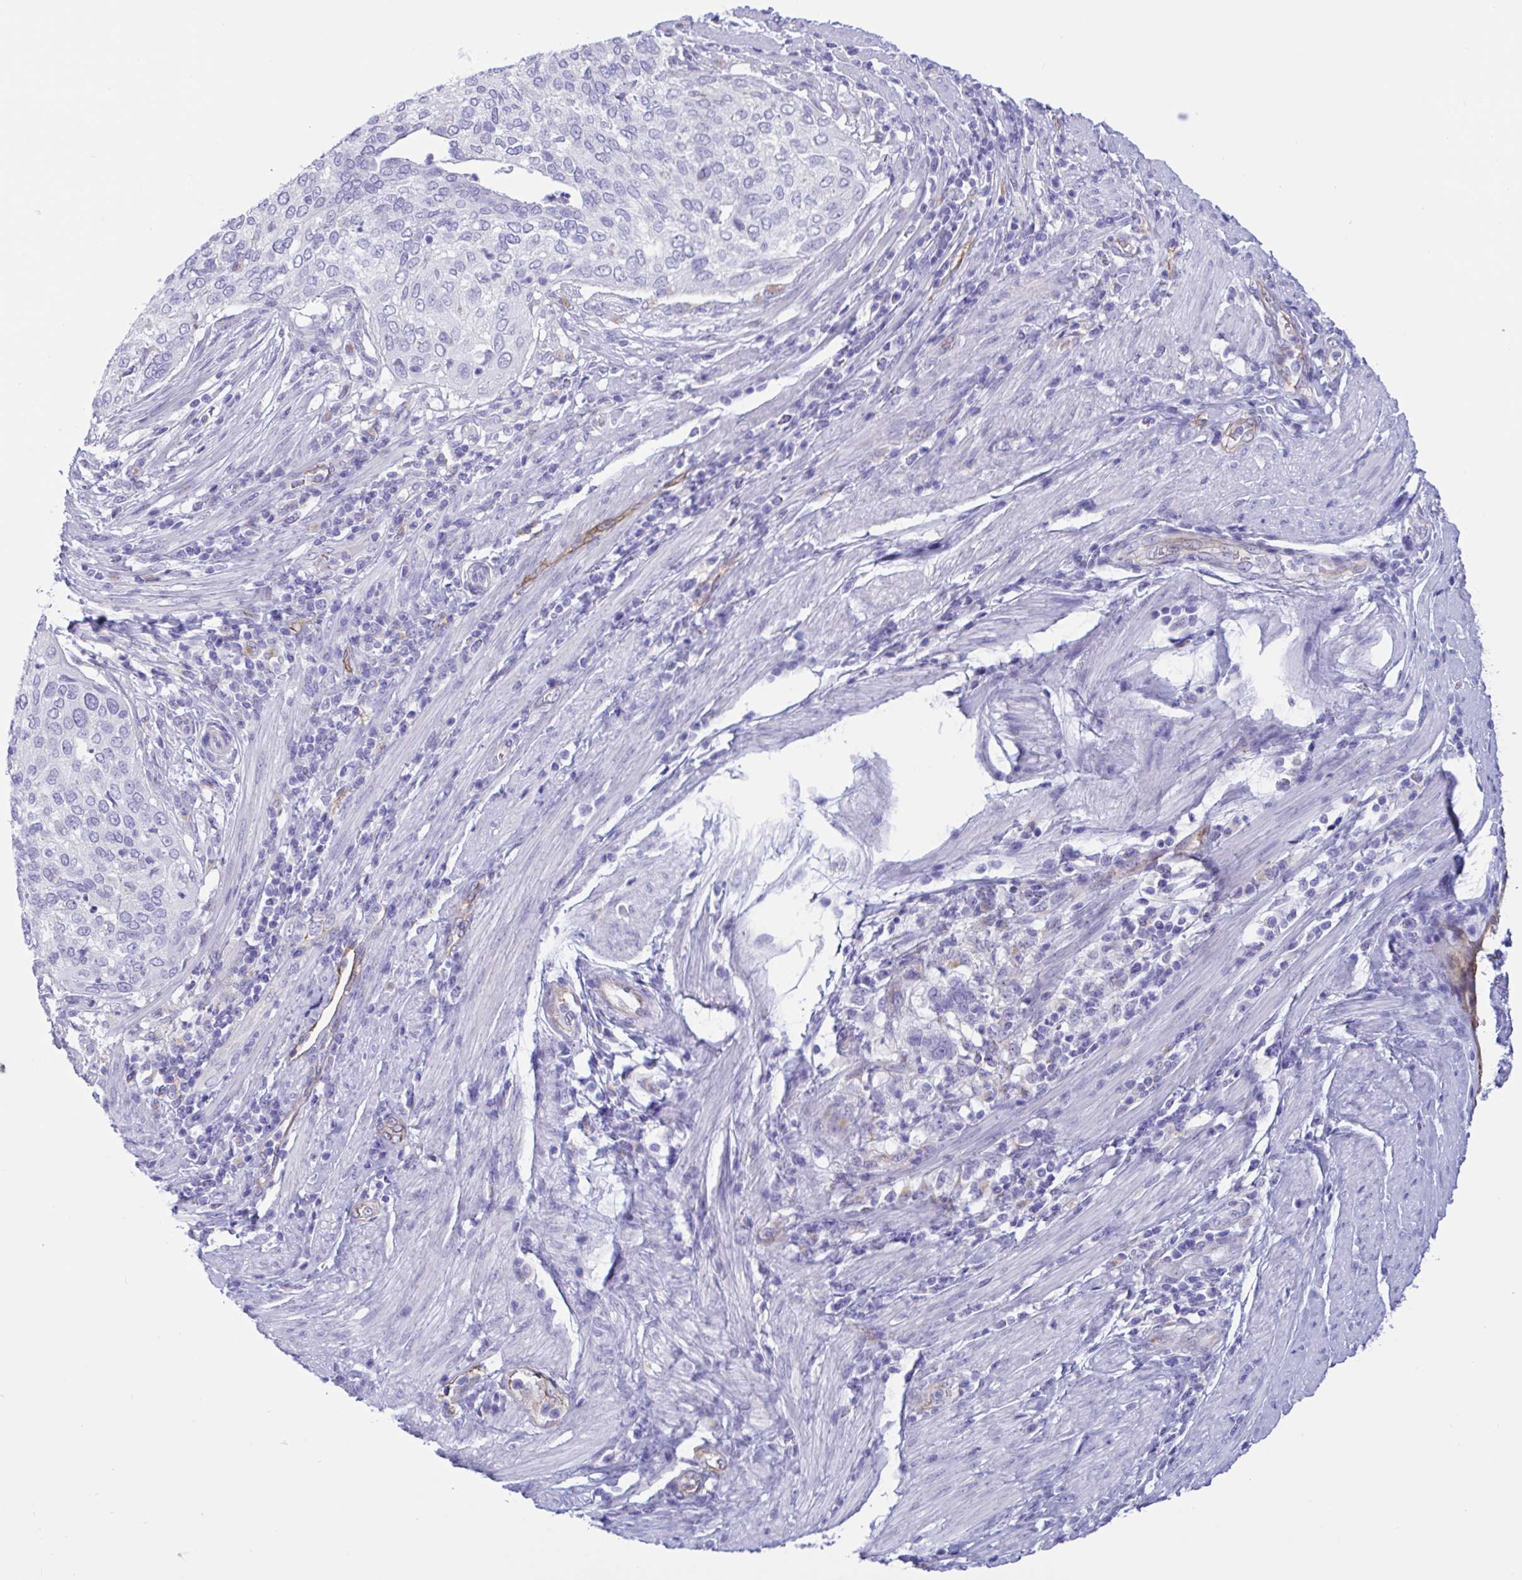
{"staining": {"intensity": "negative", "quantity": "none", "location": "none"}, "tissue": "cervical cancer", "cell_type": "Tumor cells", "image_type": "cancer", "snomed": [{"axis": "morphology", "description": "Squamous cell carcinoma, NOS"}, {"axis": "topography", "description": "Cervix"}], "caption": "Immunohistochemical staining of human cervical cancer displays no significant positivity in tumor cells.", "gene": "RPL22L1", "patient": {"sex": "female", "age": 38}}